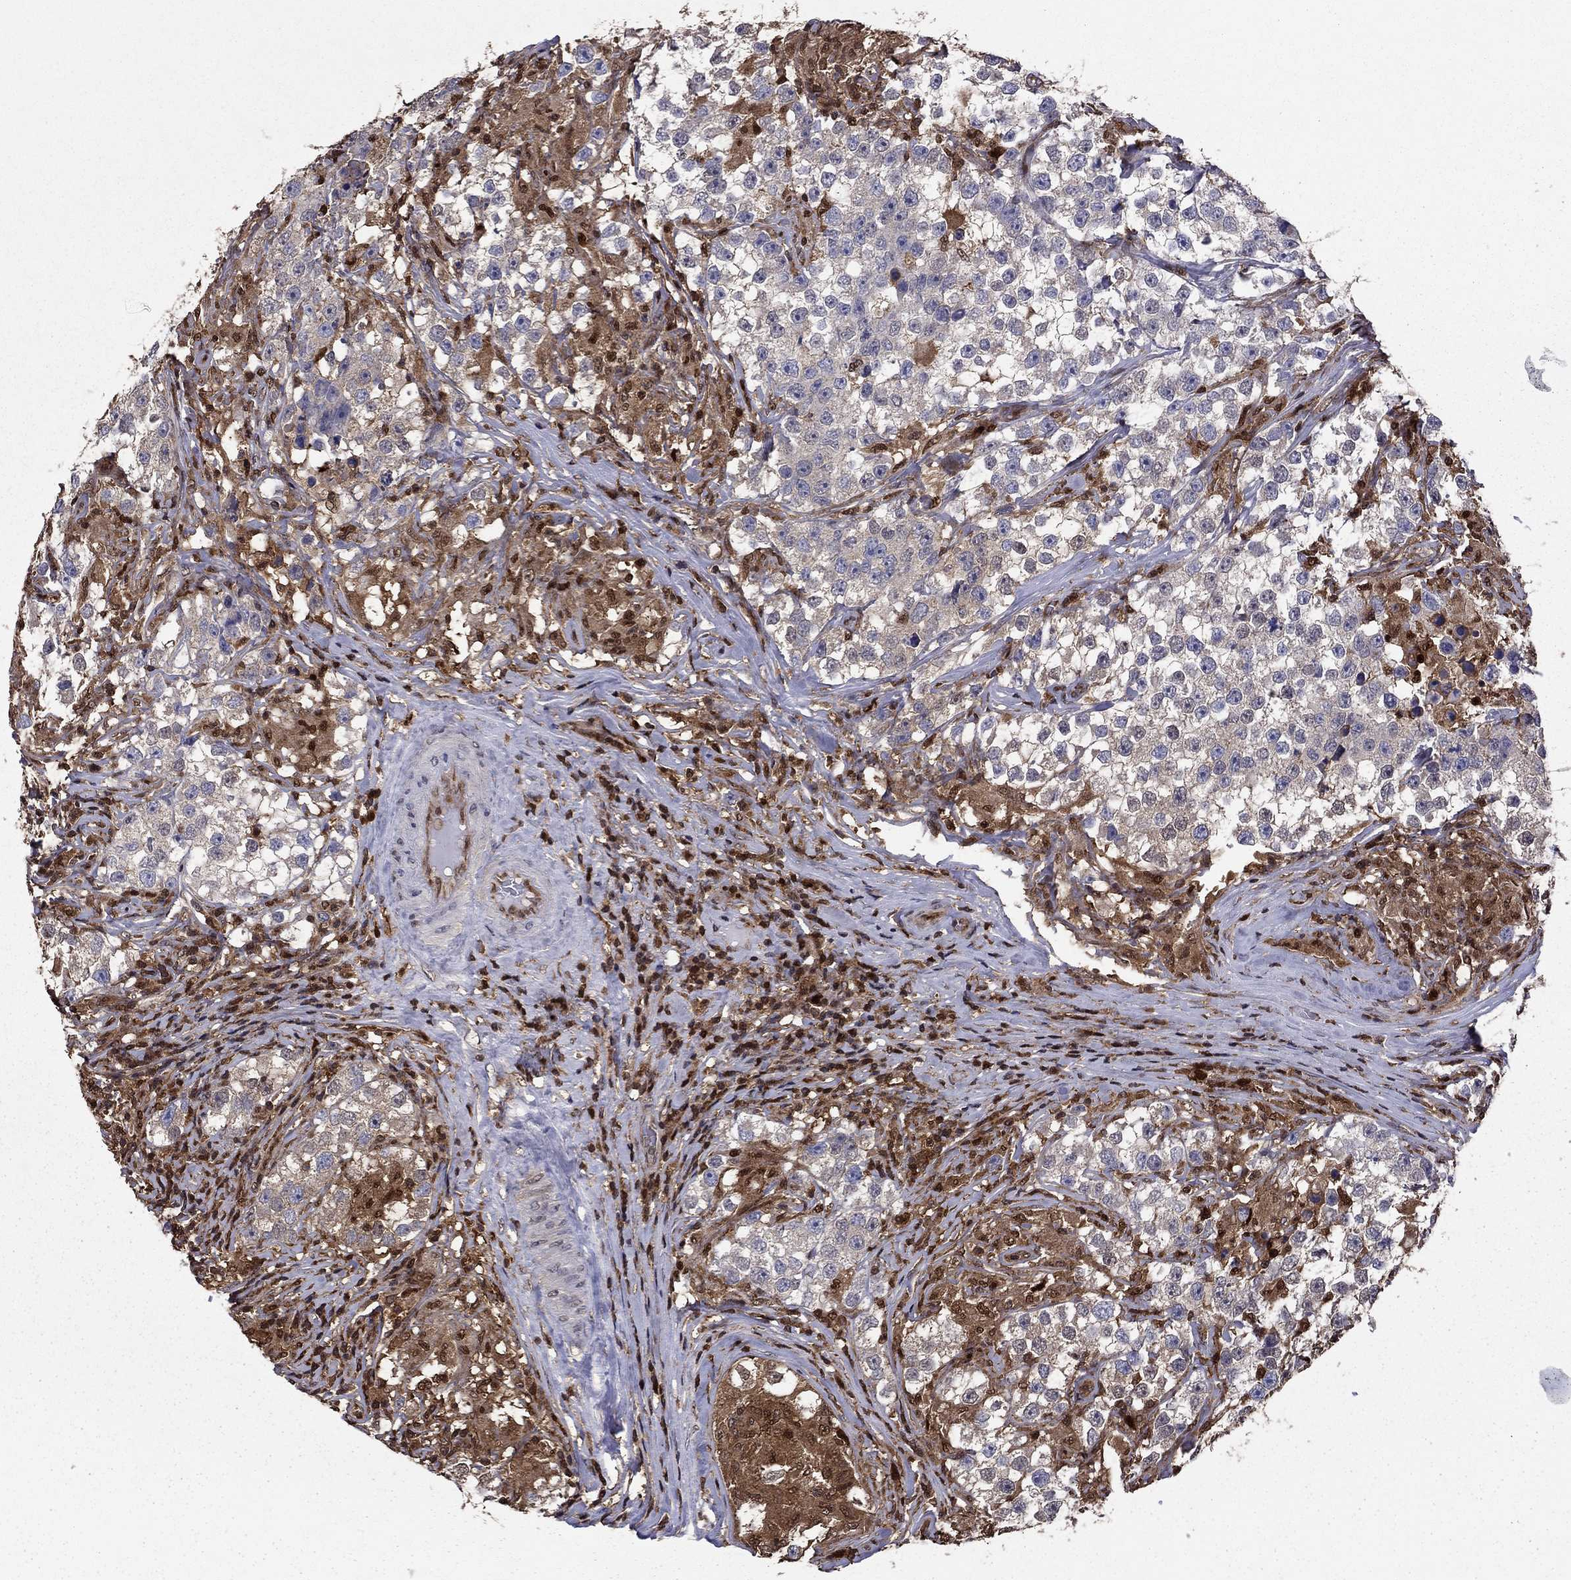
{"staining": {"intensity": "weak", "quantity": "<25%", "location": "cytoplasmic/membranous"}, "tissue": "testis cancer", "cell_type": "Tumor cells", "image_type": "cancer", "snomed": [{"axis": "morphology", "description": "Seminoma, NOS"}, {"axis": "topography", "description": "Testis"}], "caption": "Immunohistochemical staining of human testis cancer displays no significant positivity in tumor cells.", "gene": "APPBP2", "patient": {"sex": "male", "age": 46}}